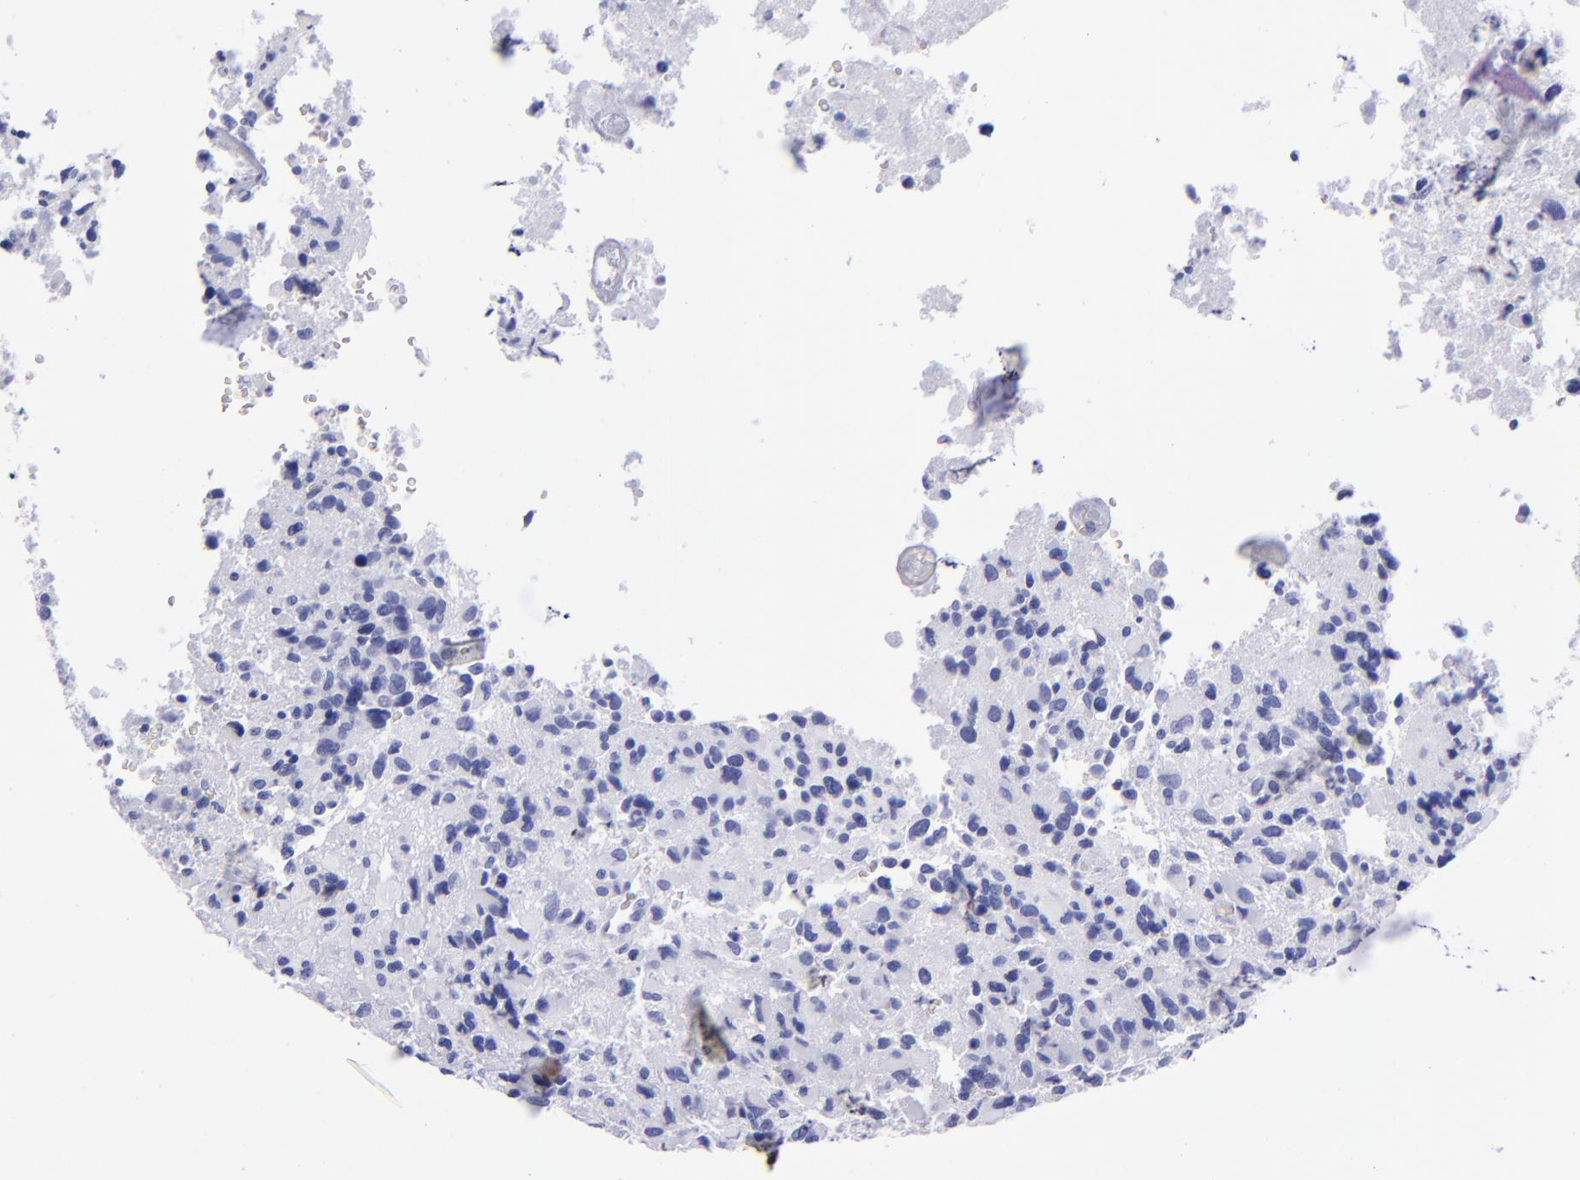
{"staining": {"intensity": "negative", "quantity": "none", "location": "none"}, "tissue": "glioma", "cell_type": "Tumor cells", "image_type": "cancer", "snomed": [{"axis": "morphology", "description": "Glioma, malignant, High grade"}, {"axis": "topography", "description": "Brain"}], "caption": "High magnification brightfield microscopy of glioma stained with DAB (3,3'-diaminobenzidine) (brown) and counterstained with hematoxylin (blue): tumor cells show no significant staining. (Immunohistochemistry, brightfield microscopy, high magnification).", "gene": "CD6", "patient": {"sex": "male", "age": 69}}